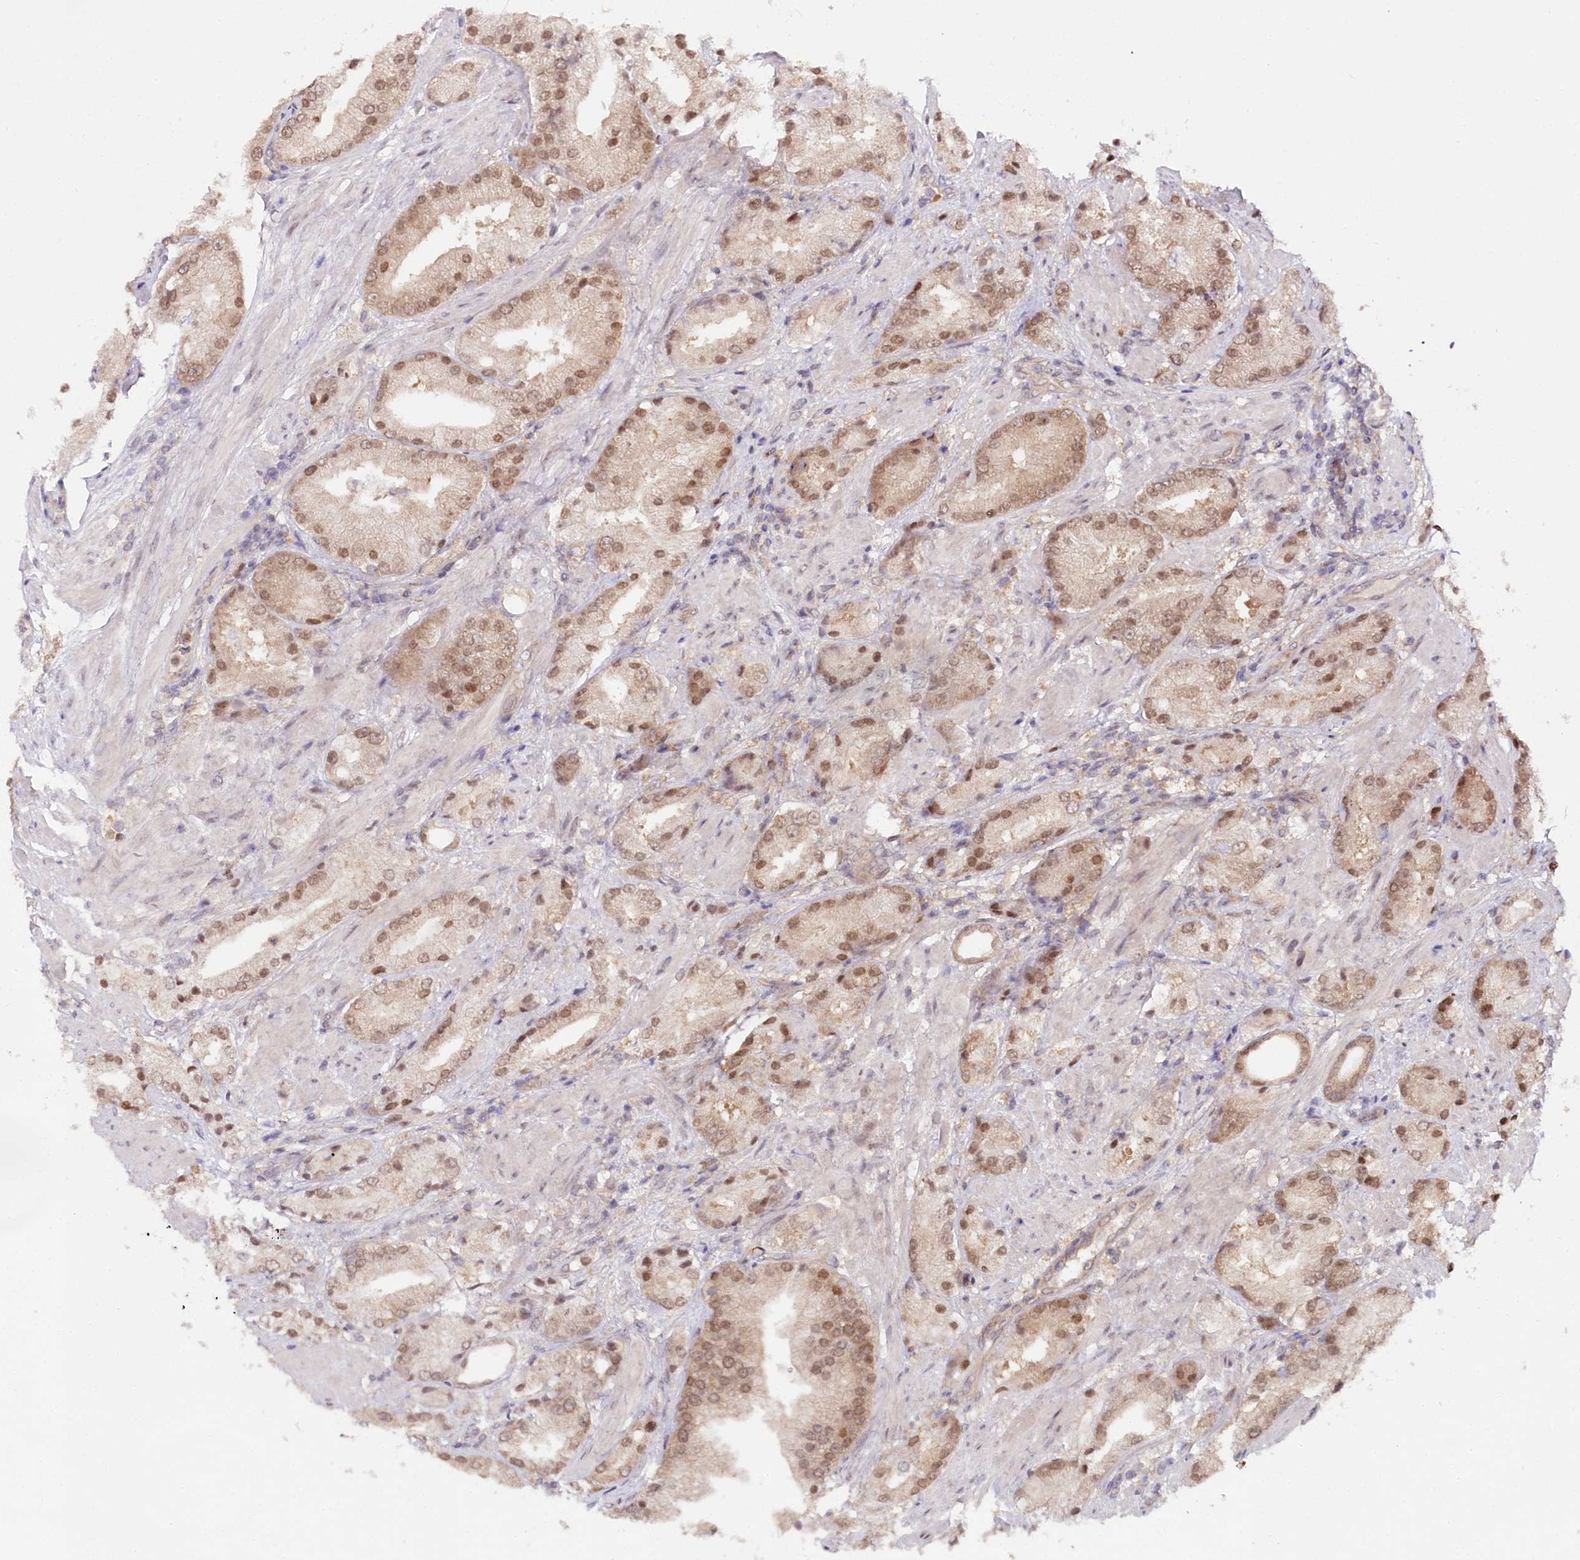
{"staining": {"intensity": "moderate", "quantity": ">75%", "location": "nuclear"}, "tissue": "prostate cancer", "cell_type": "Tumor cells", "image_type": "cancer", "snomed": [{"axis": "morphology", "description": "Adenocarcinoma, Low grade"}, {"axis": "topography", "description": "Prostate"}], "caption": "Immunohistochemical staining of human prostate cancer exhibits medium levels of moderate nuclear staining in about >75% of tumor cells.", "gene": "CCDC65", "patient": {"sex": "male", "age": 67}}